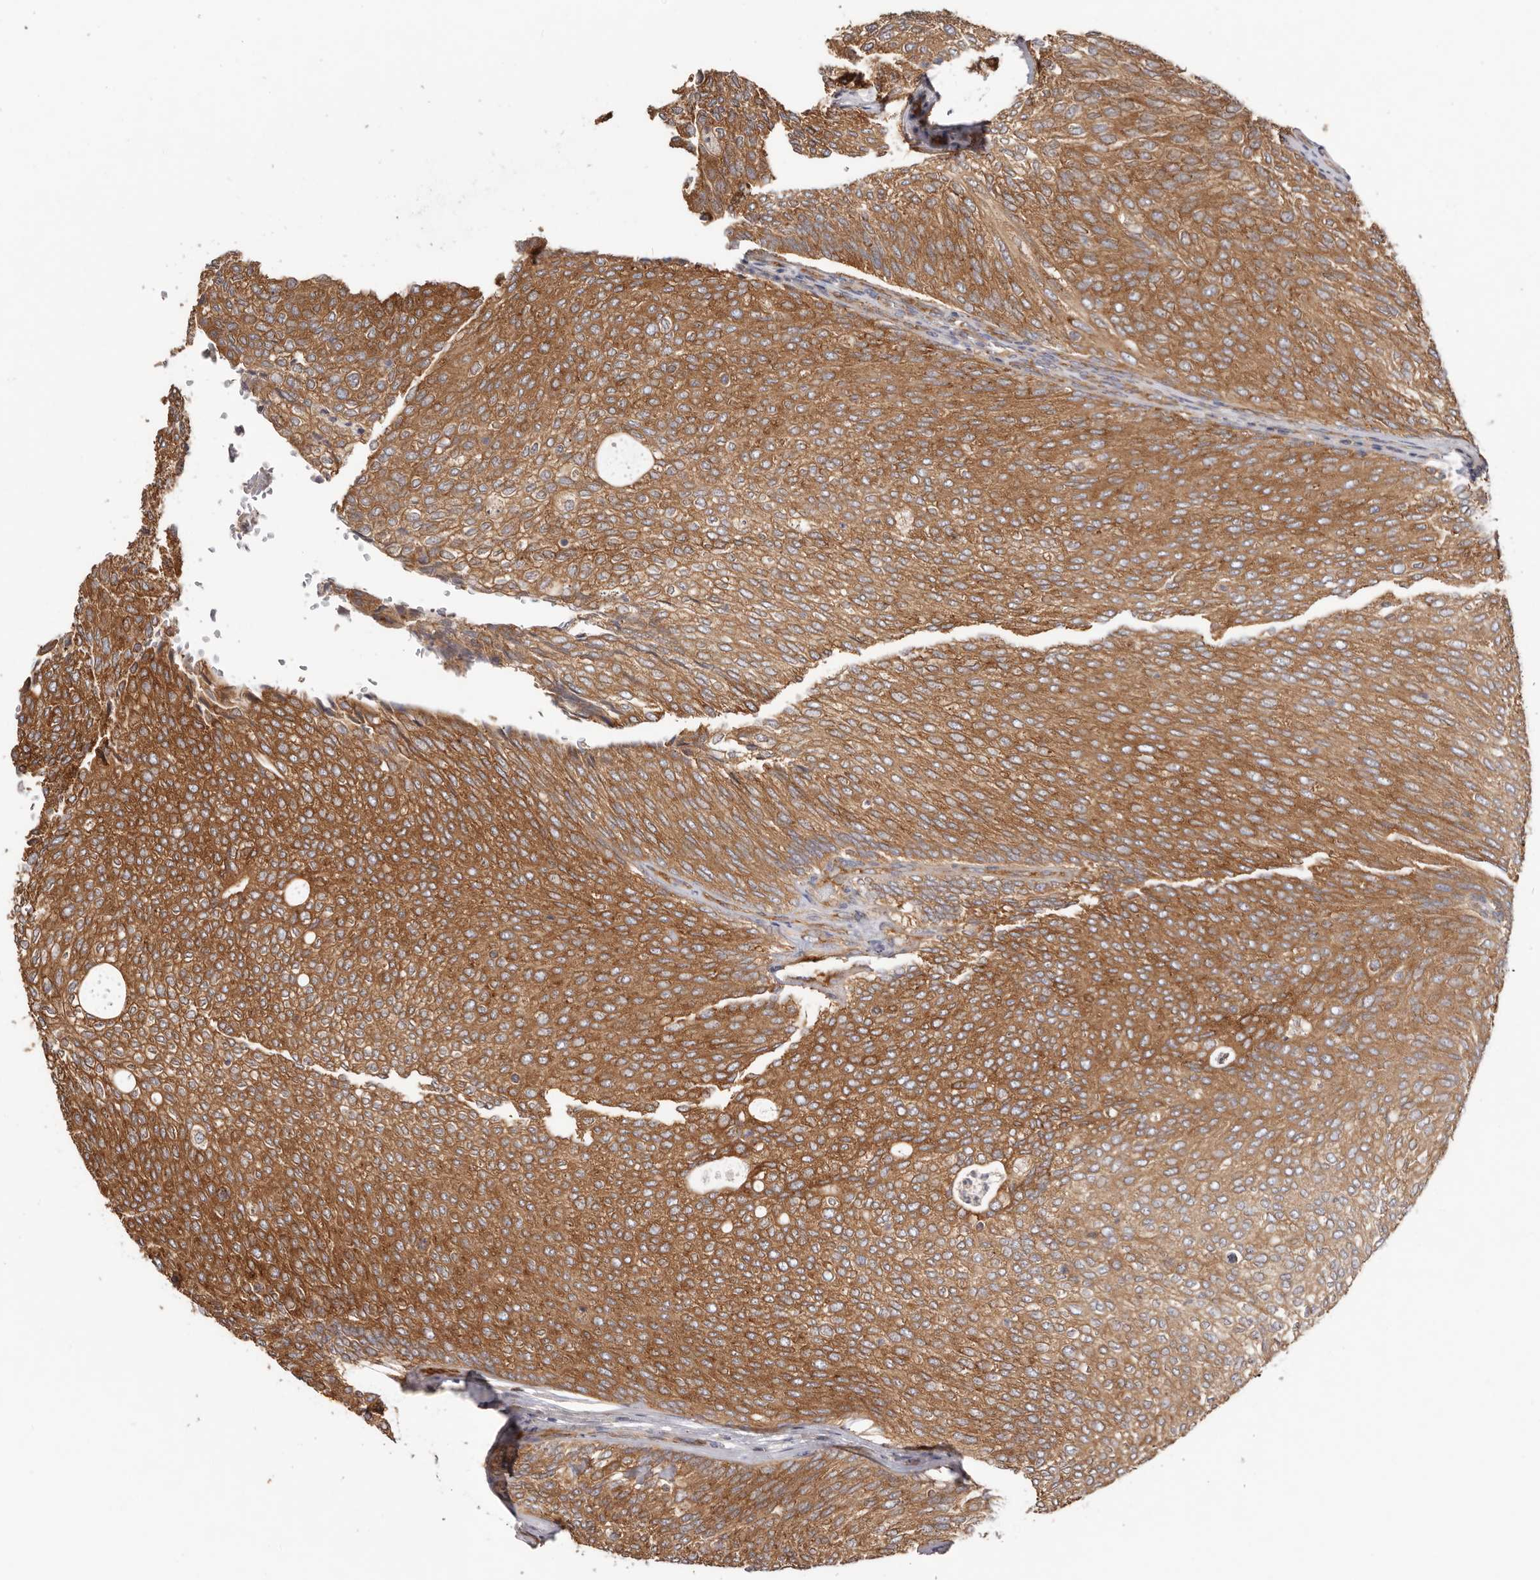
{"staining": {"intensity": "strong", "quantity": ">75%", "location": "cytoplasmic/membranous"}, "tissue": "urothelial cancer", "cell_type": "Tumor cells", "image_type": "cancer", "snomed": [{"axis": "morphology", "description": "Urothelial carcinoma, Low grade"}, {"axis": "topography", "description": "Urinary bladder"}], "caption": "A photomicrograph showing strong cytoplasmic/membranous expression in approximately >75% of tumor cells in urothelial cancer, as visualized by brown immunohistochemical staining.", "gene": "EPRS1", "patient": {"sex": "female", "age": 79}}